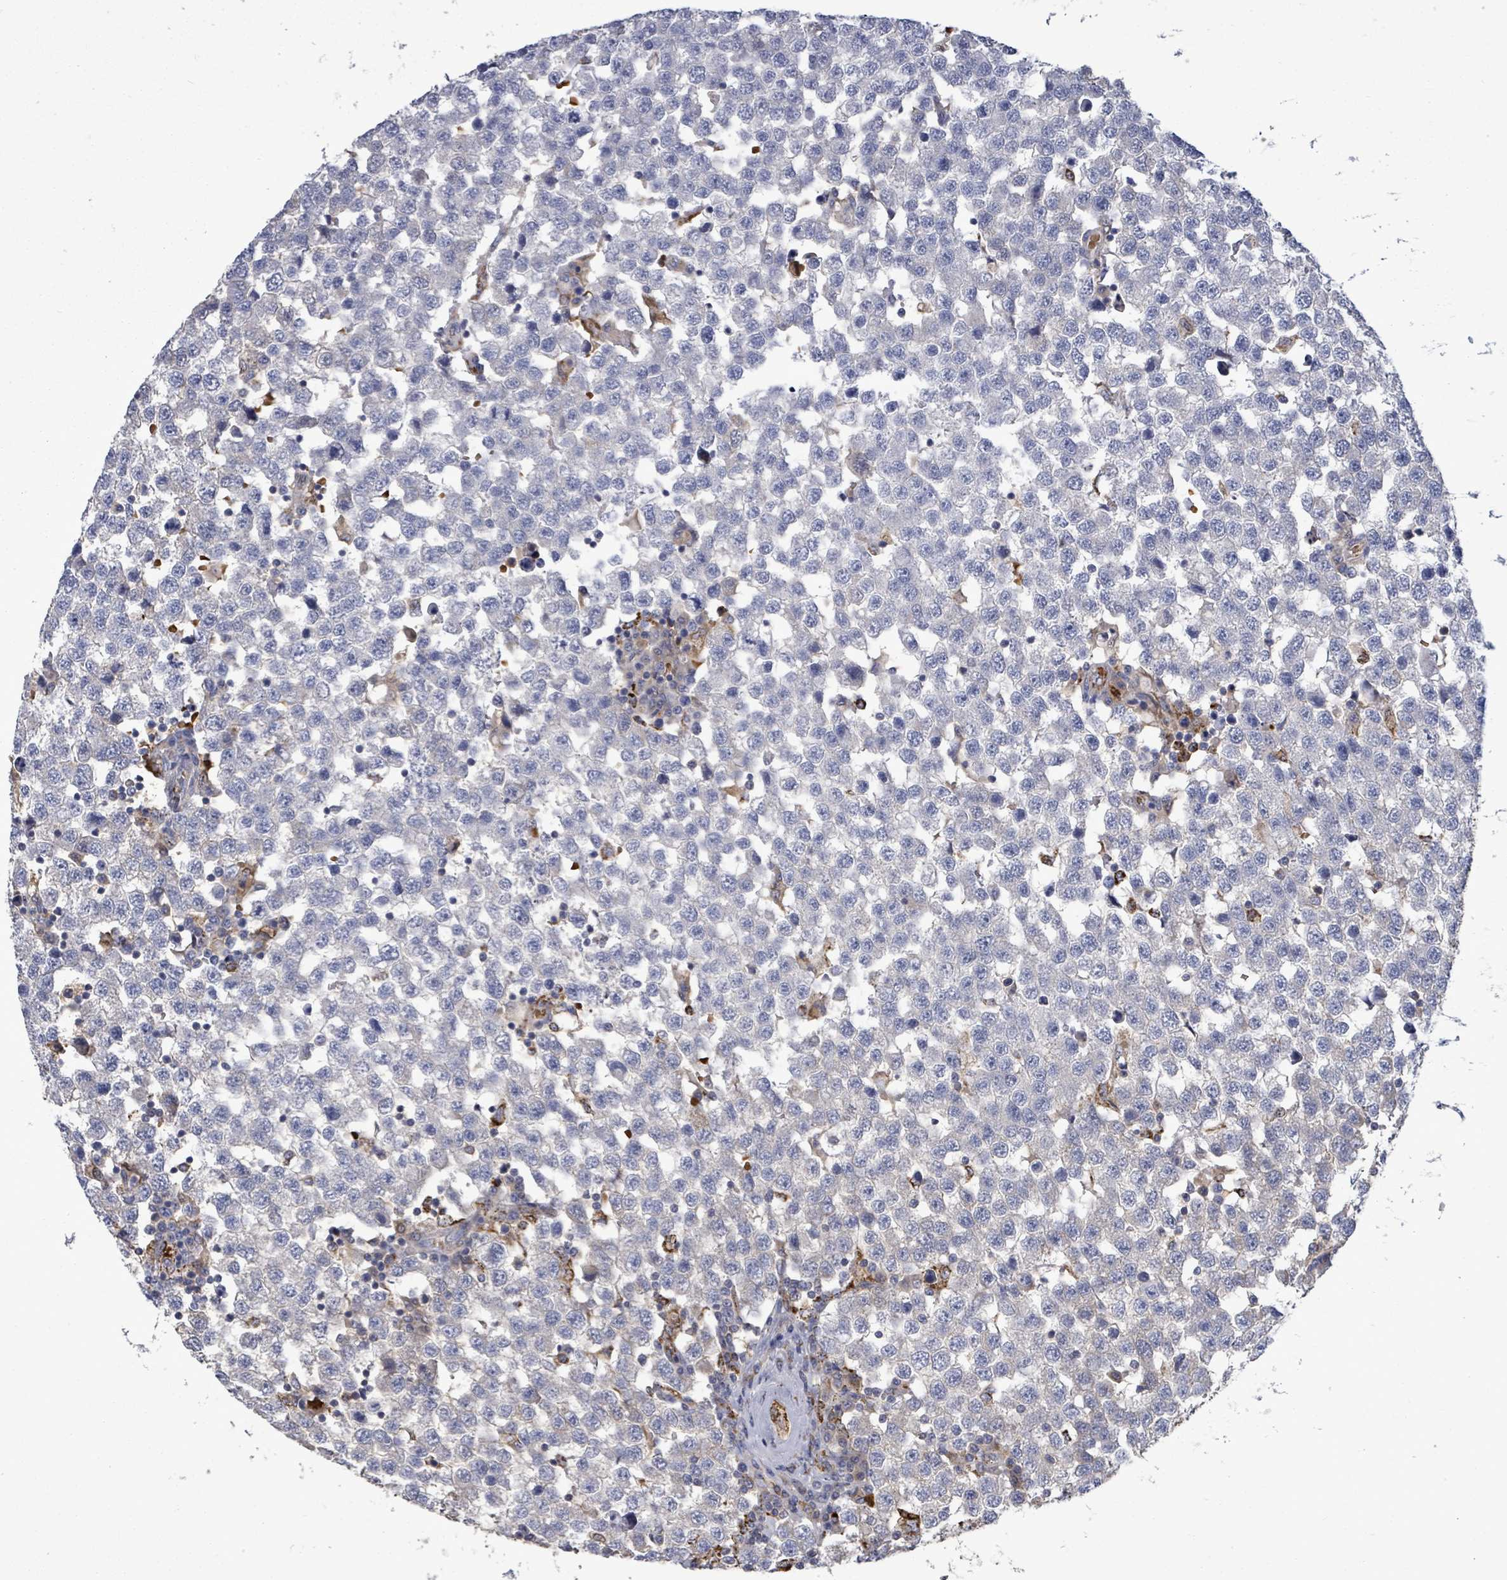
{"staining": {"intensity": "negative", "quantity": "none", "location": "none"}, "tissue": "testis cancer", "cell_type": "Tumor cells", "image_type": "cancer", "snomed": [{"axis": "morphology", "description": "Seminoma, NOS"}, {"axis": "topography", "description": "Testis"}], "caption": "Immunohistochemistry (IHC) photomicrograph of human testis seminoma stained for a protein (brown), which exhibits no positivity in tumor cells.", "gene": "MTMR12", "patient": {"sex": "male", "age": 34}}